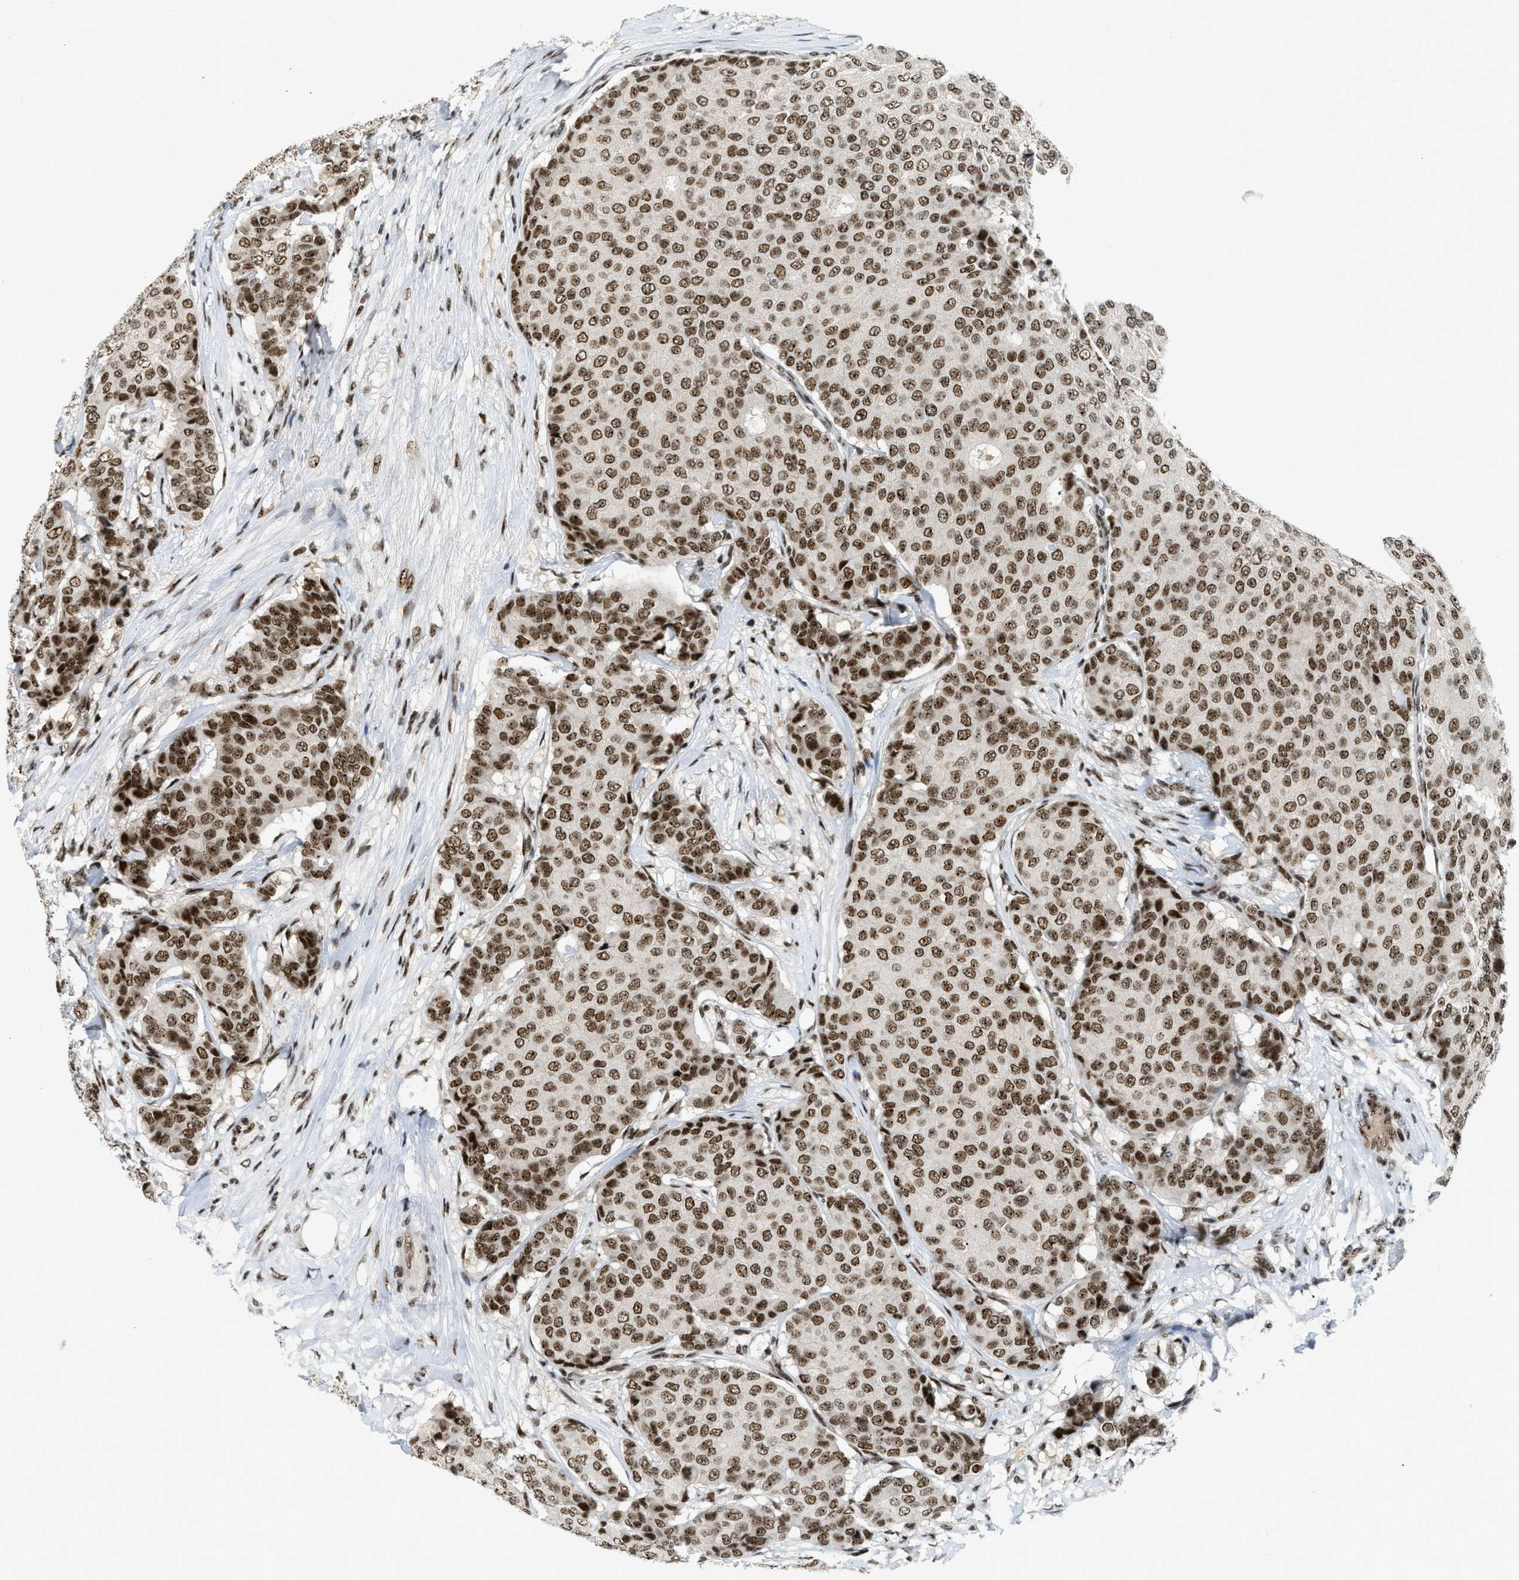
{"staining": {"intensity": "moderate", "quantity": ">75%", "location": "nuclear"}, "tissue": "breast cancer", "cell_type": "Tumor cells", "image_type": "cancer", "snomed": [{"axis": "morphology", "description": "Duct carcinoma"}, {"axis": "topography", "description": "Breast"}], "caption": "Protein staining displays moderate nuclear staining in about >75% of tumor cells in invasive ductal carcinoma (breast).", "gene": "URB1", "patient": {"sex": "female", "age": 75}}